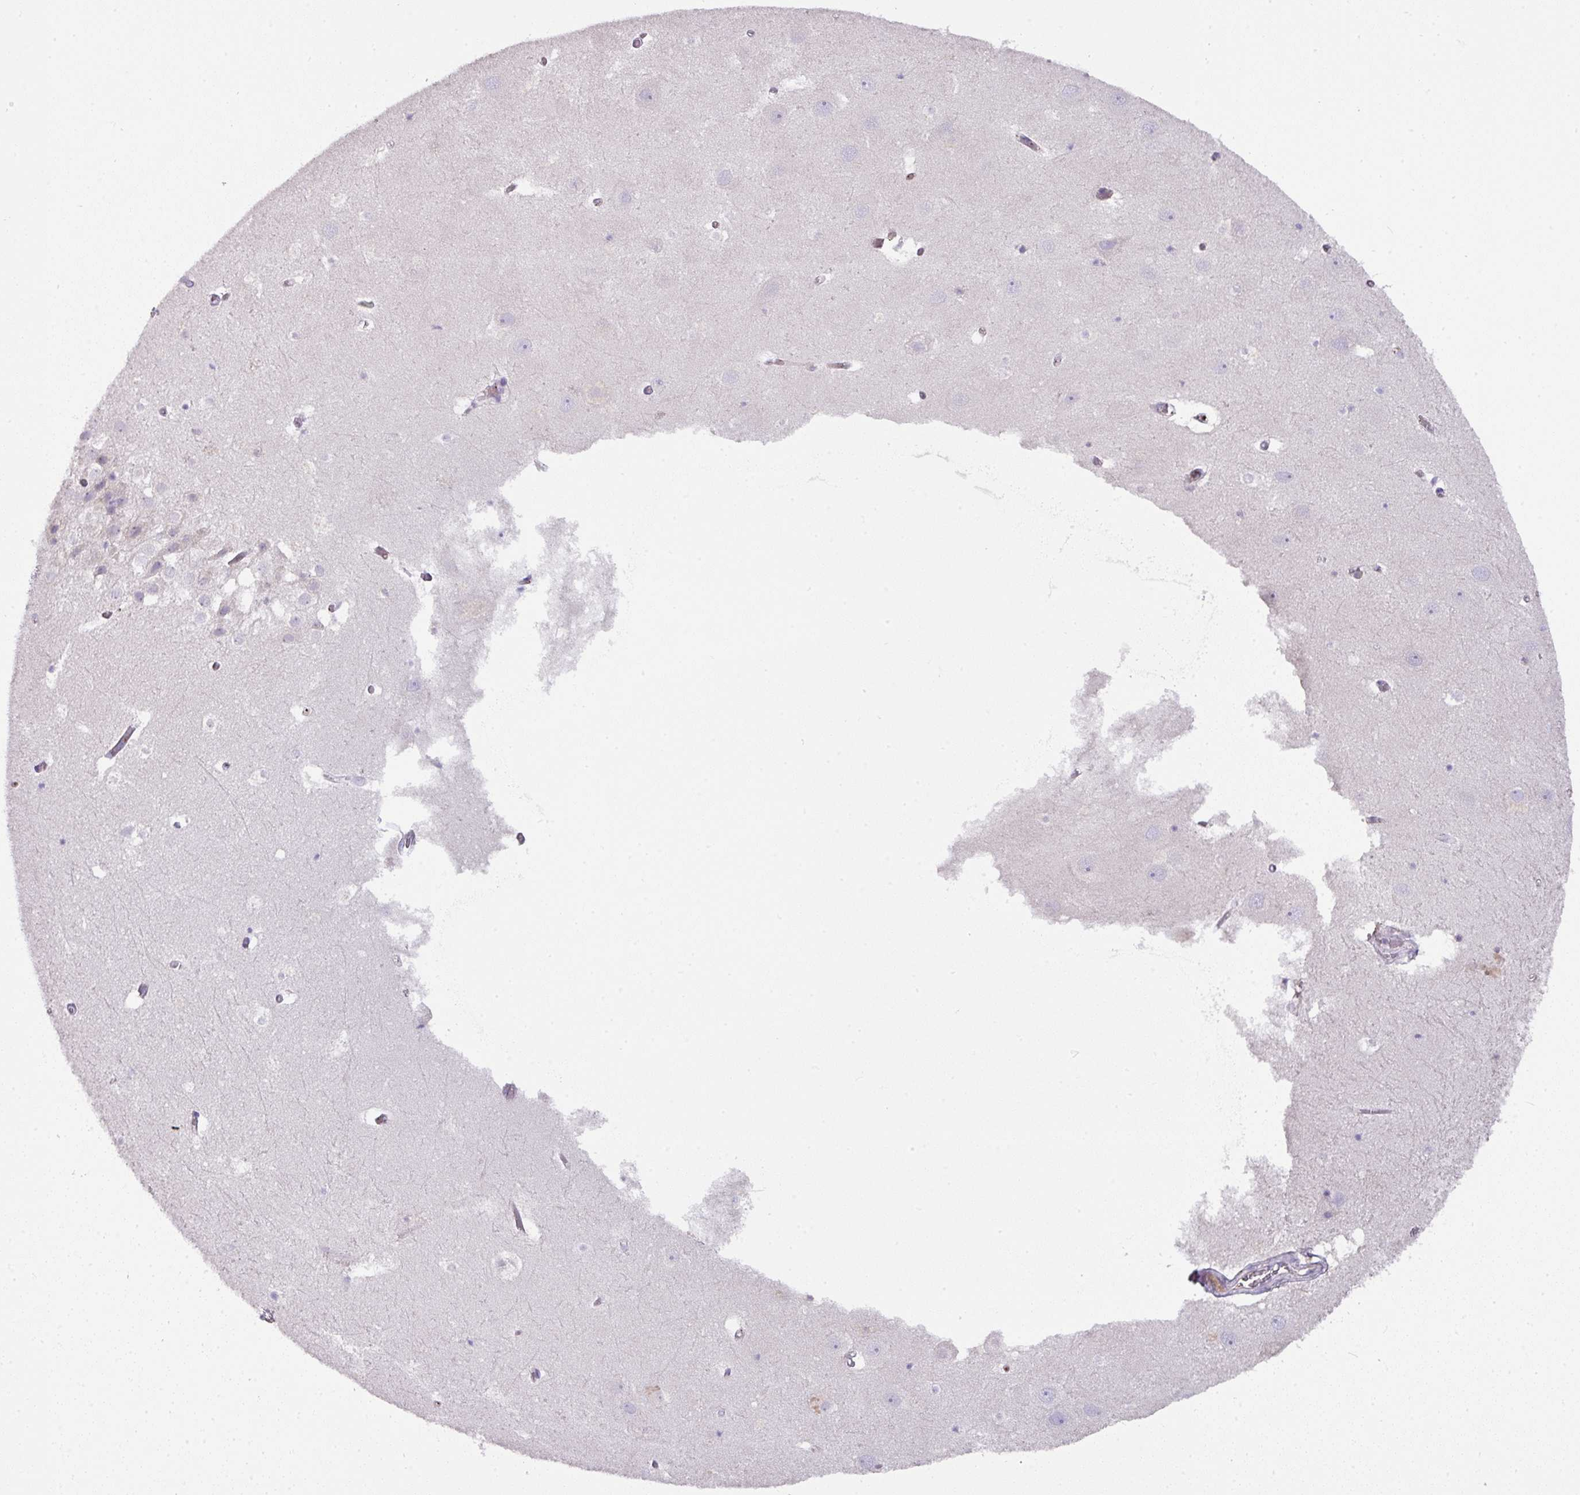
{"staining": {"intensity": "negative", "quantity": "none", "location": "none"}, "tissue": "hippocampus", "cell_type": "Glial cells", "image_type": "normal", "snomed": [{"axis": "morphology", "description": "Normal tissue, NOS"}, {"axis": "topography", "description": "Hippocampus"}], "caption": "Histopathology image shows no protein staining in glial cells of normal hippocampus. (Stains: DAB (3,3'-diaminobenzidine) immunohistochemistry with hematoxylin counter stain, Microscopy: brightfield microscopy at high magnification).", "gene": "CCZ1B", "patient": {"sex": "female", "age": 52}}